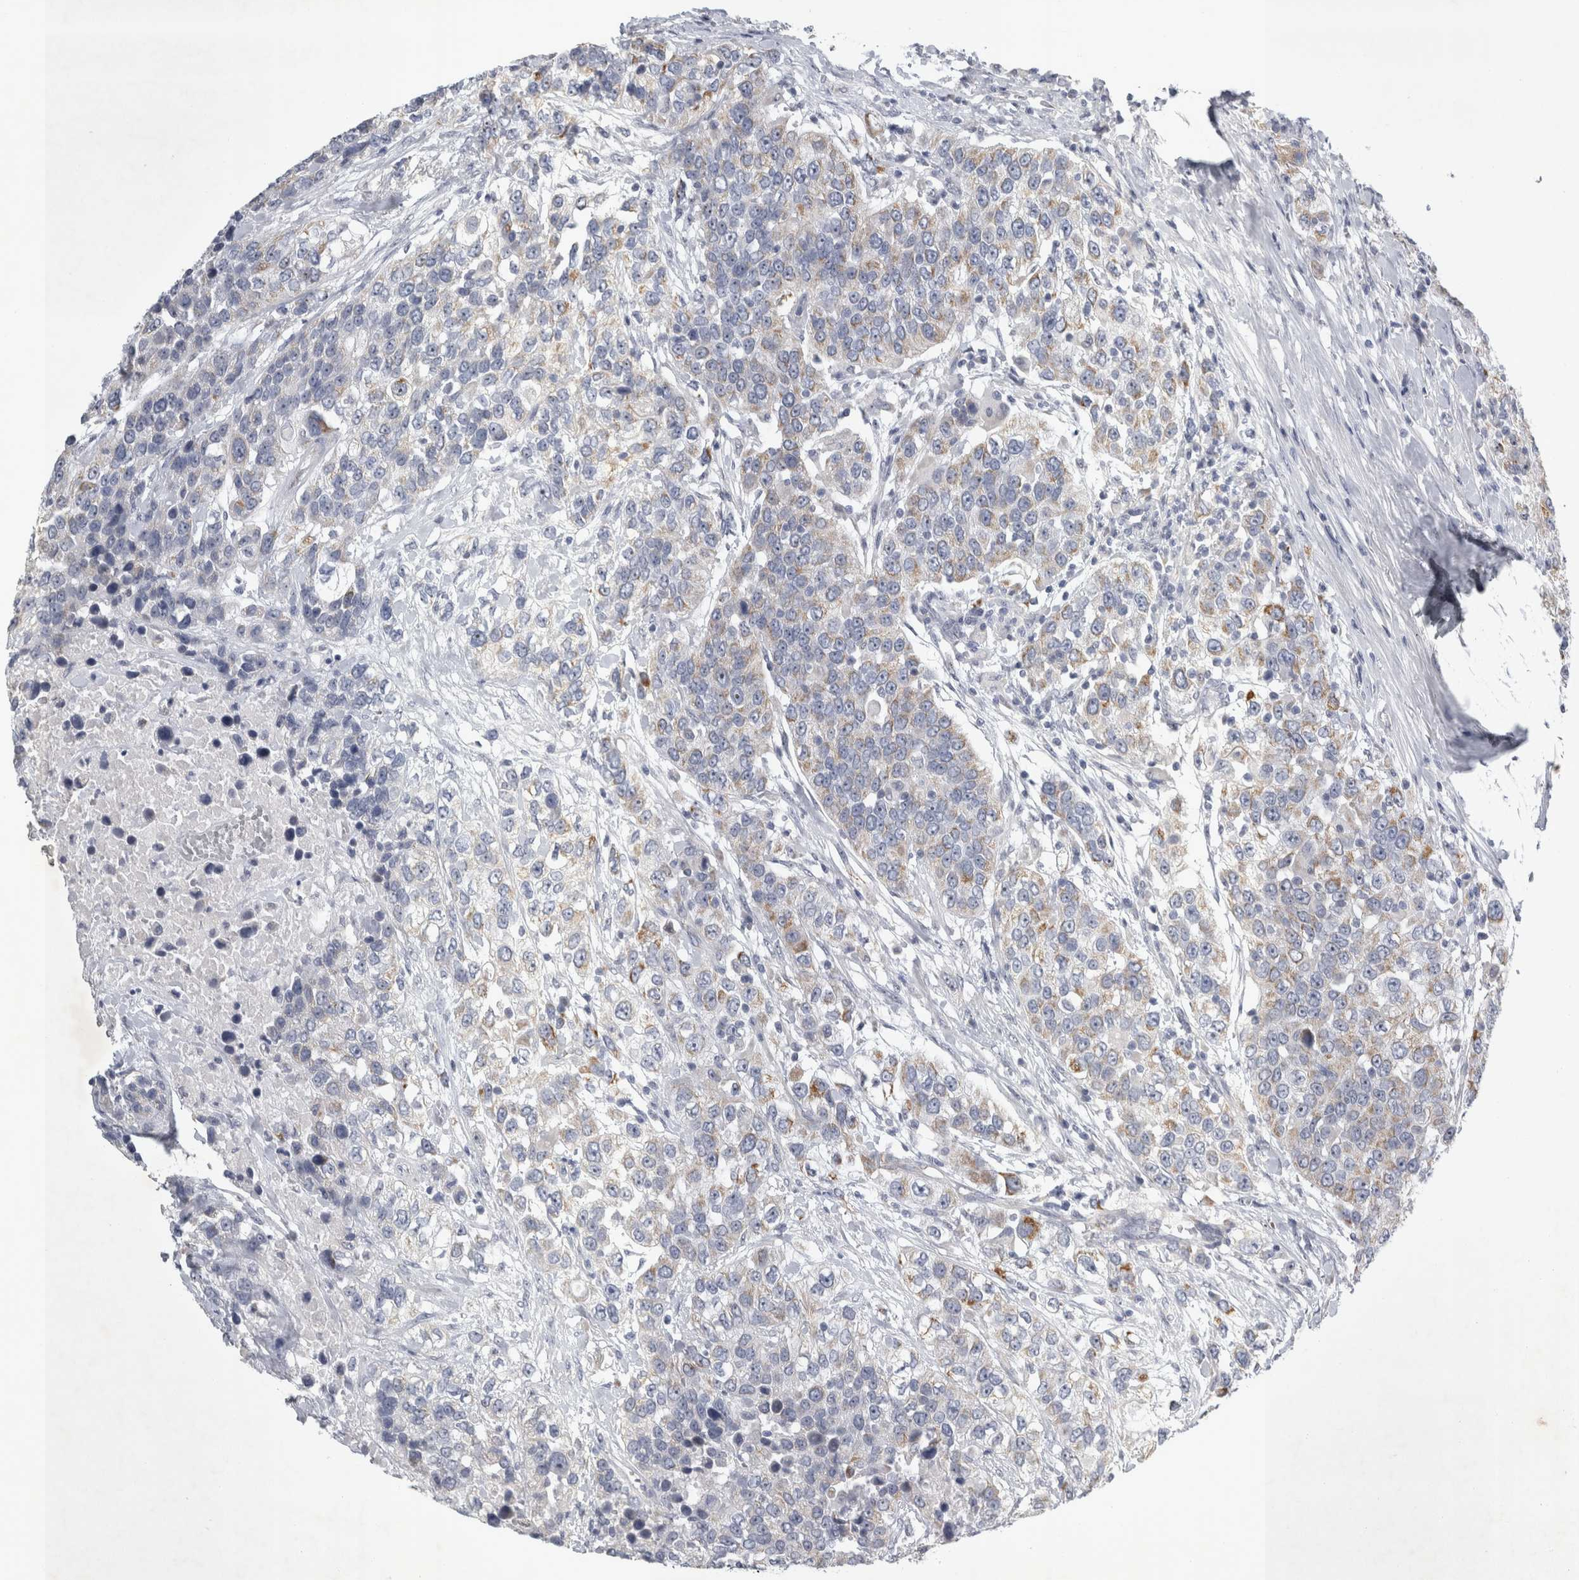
{"staining": {"intensity": "moderate", "quantity": "<25%", "location": "cytoplasmic/membranous"}, "tissue": "urothelial cancer", "cell_type": "Tumor cells", "image_type": "cancer", "snomed": [{"axis": "morphology", "description": "Urothelial carcinoma, High grade"}, {"axis": "topography", "description": "Urinary bladder"}], "caption": "Immunohistochemical staining of human urothelial cancer reveals low levels of moderate cytoplasmic/membranous staining in about <25% of tumor cells.", "gene": "FXYD7", "patient": {"sex": "female", "age": 80}}